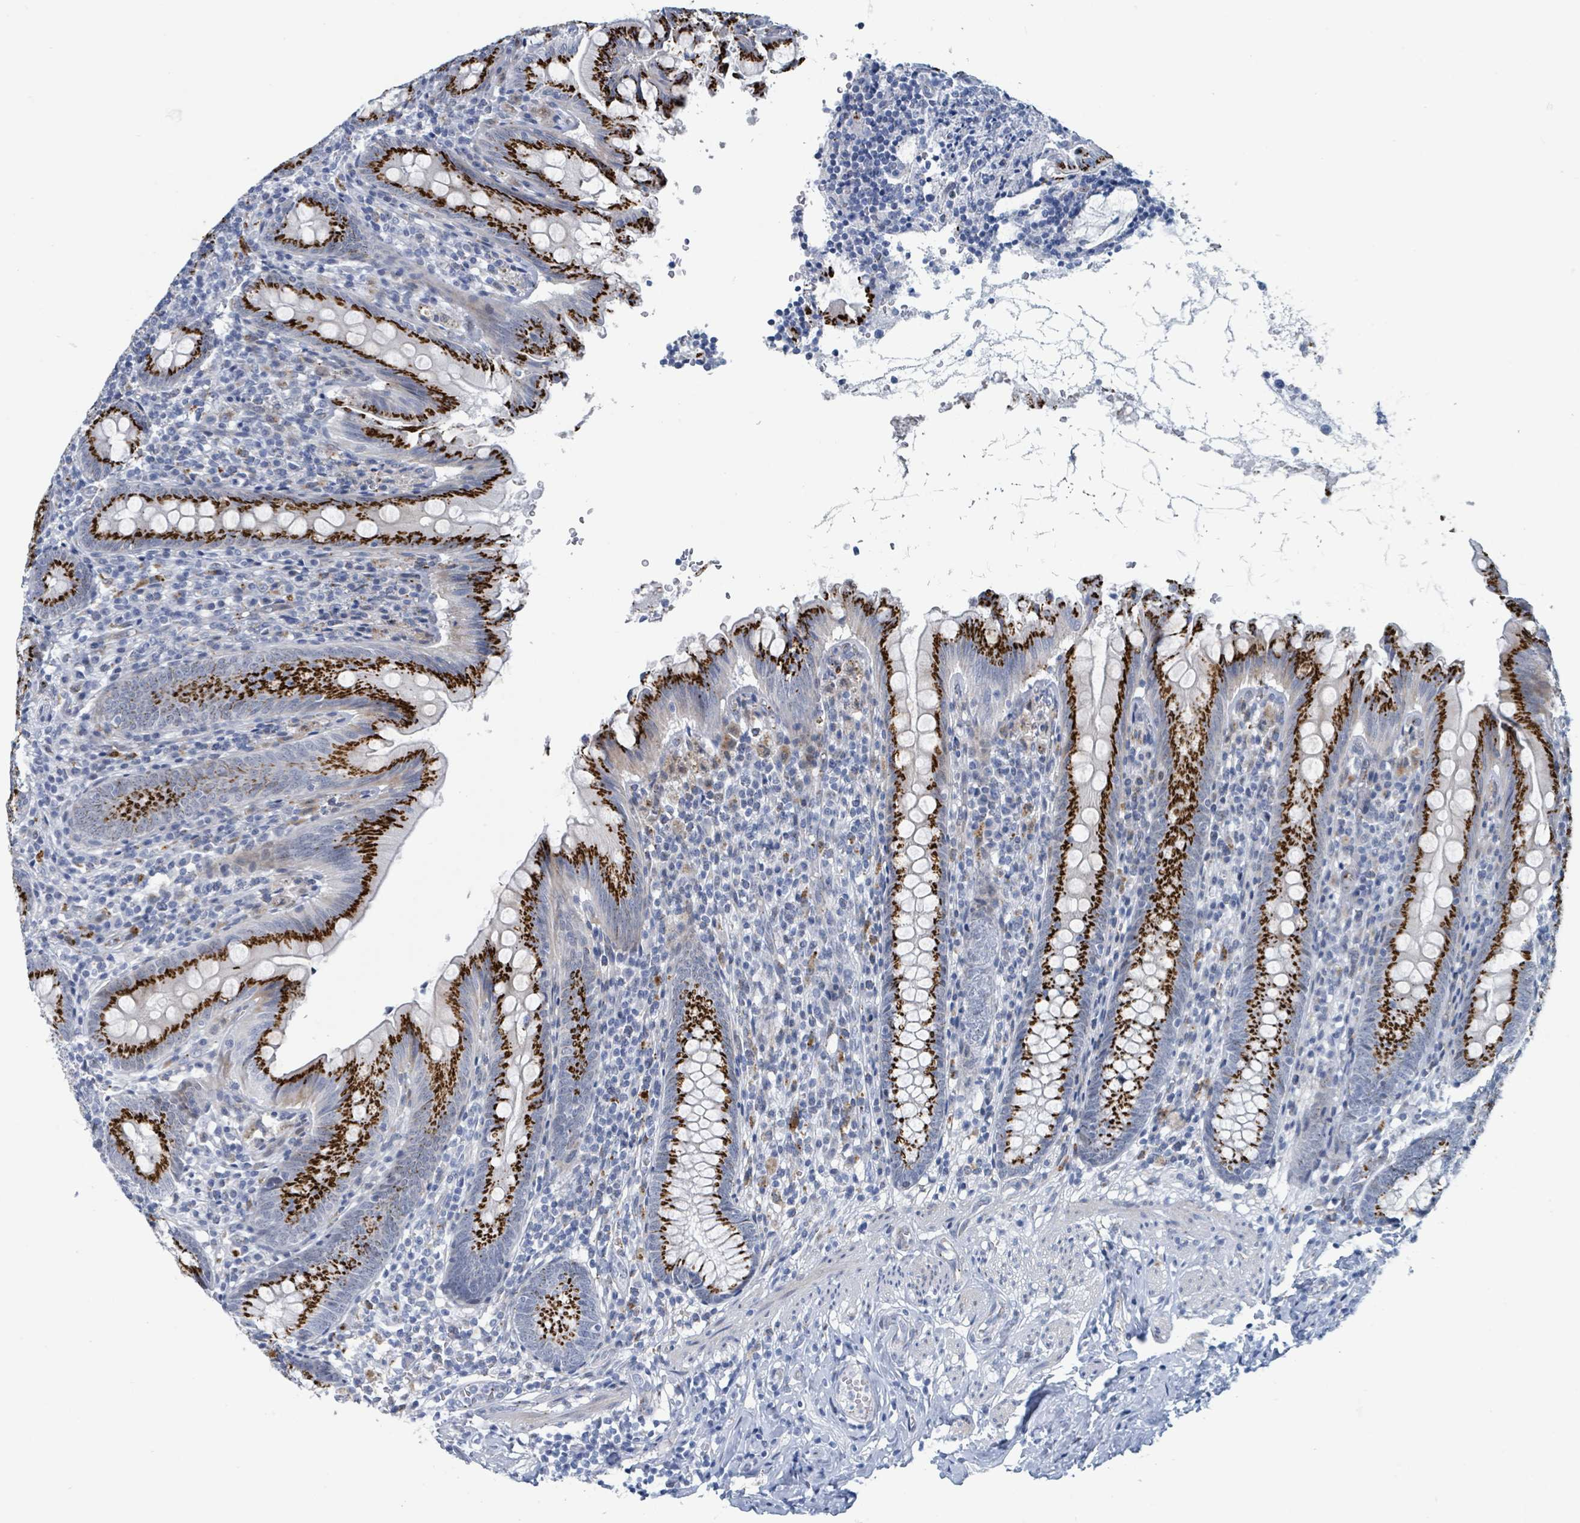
{"staining": {"intensity": "strong", "quantity": "25%-75%", "location": "cytoplasmic/membranous"}, "tissue": "appendix", "cell_type": "Glandular cells", "image_type": "normal", "snomed": [{"axis": "morphology", "description": "Normal tissue, NOS"}, {"axis": "topography", "description": "Appendix"}], "caption": "Protein analysis of normal appendix displays strong cytoplasmic/membranous positivity in about 25%-75% of glandular cells. (DAB (3,3'-diaminobenzidine) IHC with brightfield microscopy, high magnification).", "gene": "DCAF5", "patient": {"sex": "male", "age": 55}}